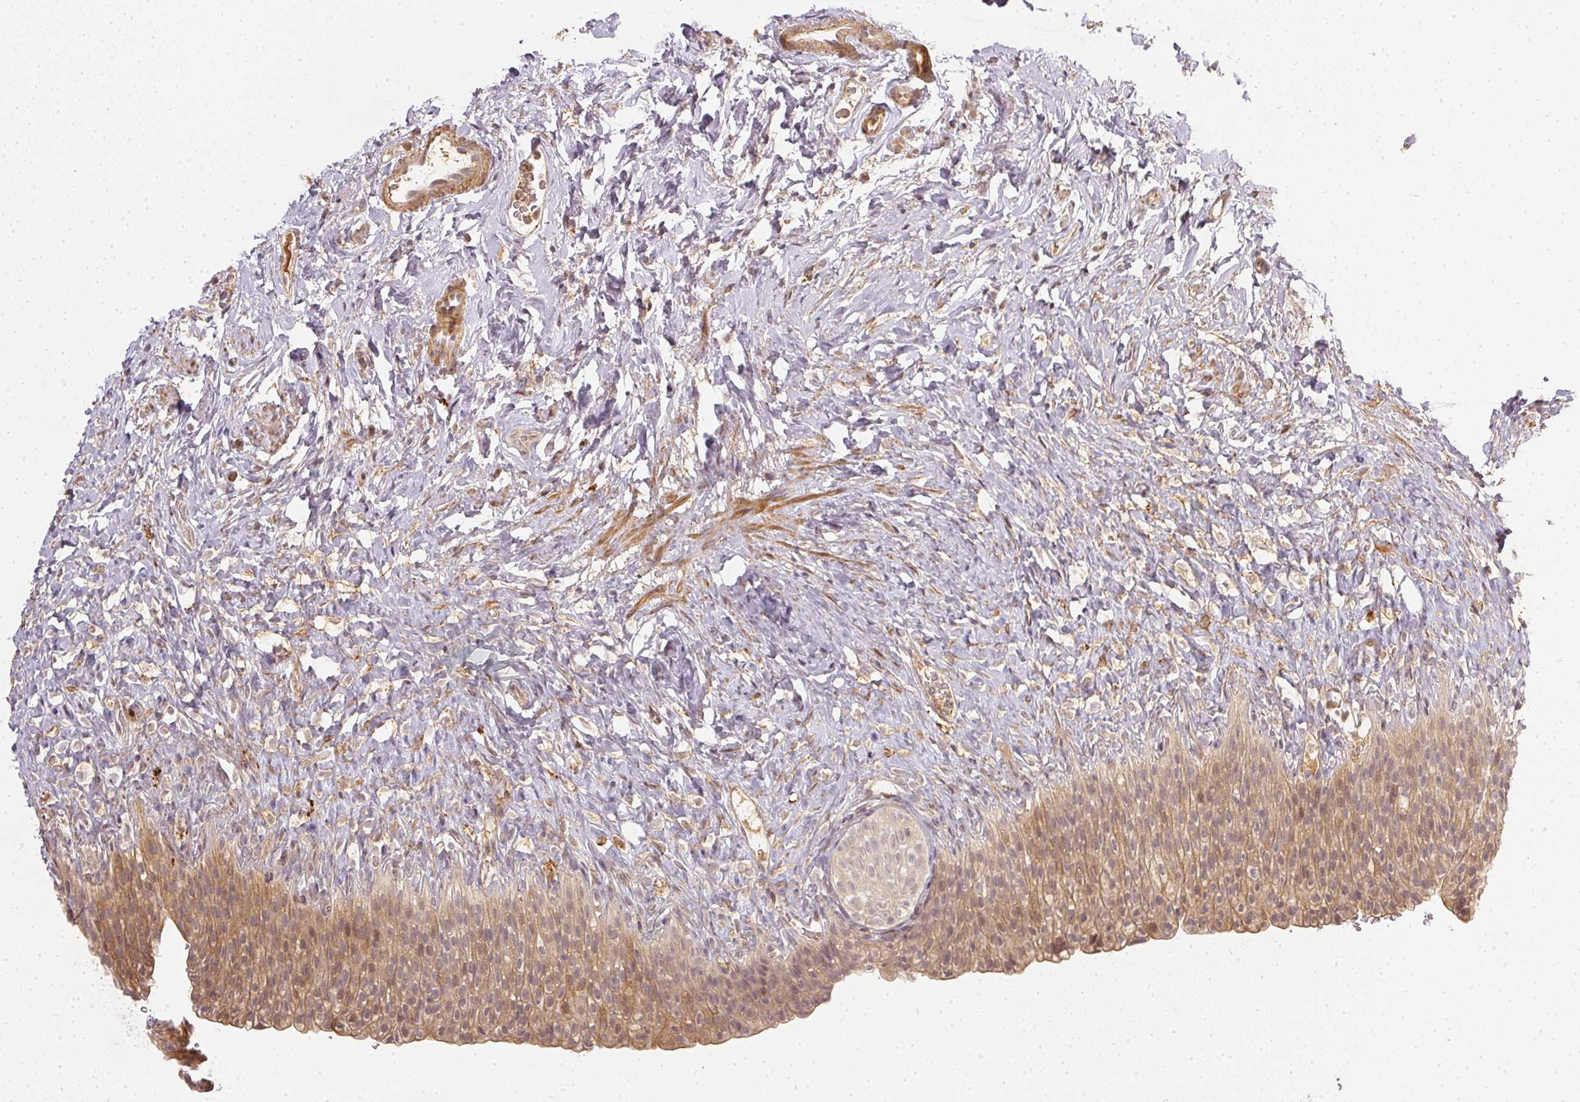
{"staining": {"intensity": "weak", "quantity": "<25%", "location": "cytoplasmic/membranous"}, "tissue": "urinary bladder", "cell_type": "Urothelial cells", "image_type": "normal", "snomed": [{"axis": "morphology", "description": "Normal tissue, NOS"}, {"axis": "topography", "description": "Urinary bladder"}, {"axis": "topography", "description": "Prostate"}], "caption": "The image shows no staining of urothelial cells in normal urinary bladder.", "gene": "SERPINE1", "patient": {"sex": "male", "age": 76}}